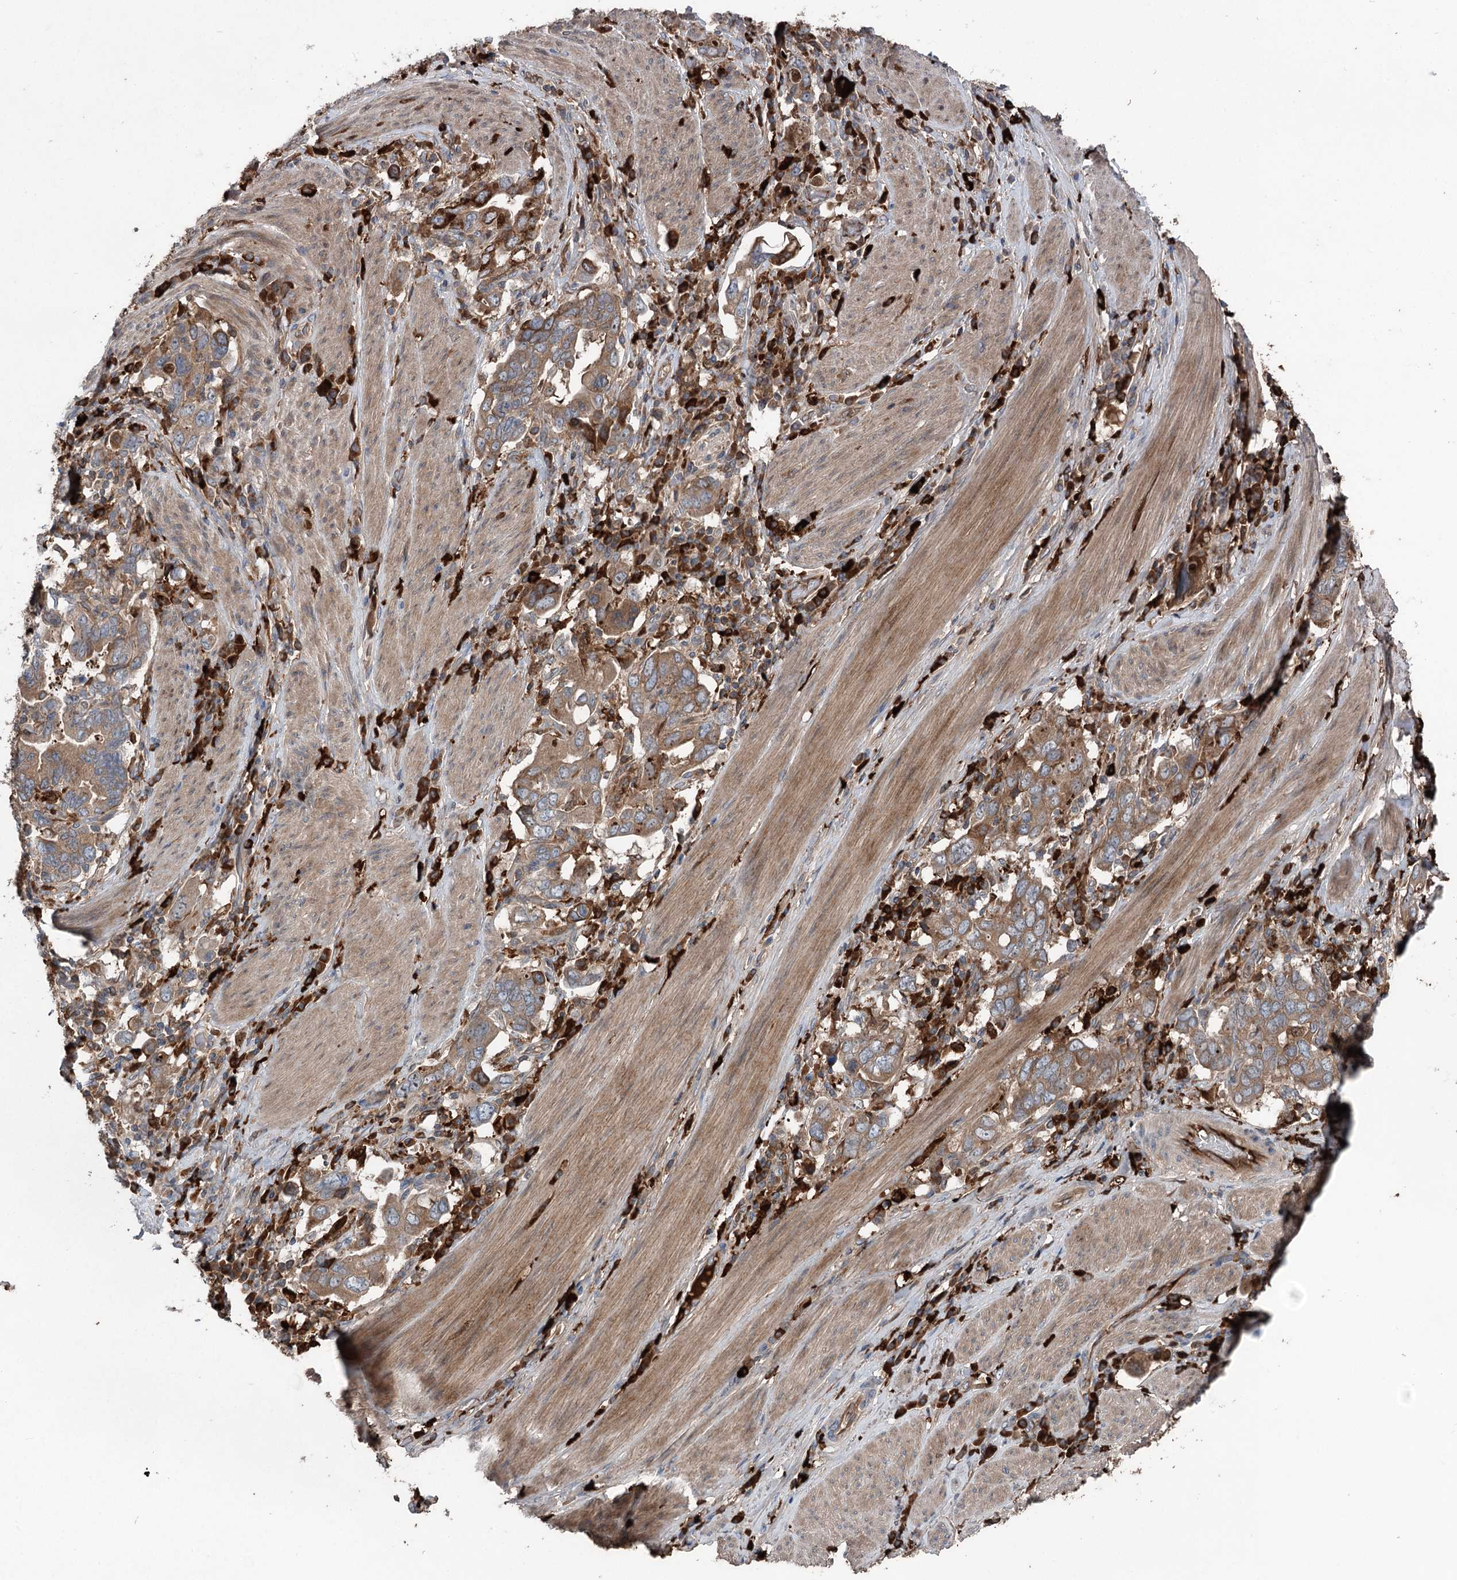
{"staining": {"intensity": "moderate", "quantity": ">75%", "location": "cytoplasmic/membranous"}, "tissue": "stomach cancer", "cell_type": "Tumor cells", "image_type": "cancer", "snomed": [{"axis": "morphology", "description": "Adenocarcinoma, NOS"}, {"axis": "topography", "description": "Stomach, upper"}], "caption": "The immunohistochemical stain highlights moderate cytoplasmic/membranous staining in tumor cells of stomach cancer (adenocarcinoma) tissue. (Stains: DAB in brown, nuclei in blue, Microscopy: brightfield microscopy at high magnification).", "gene": "PPP1R21", "patient": {"sex": "male", "age": 62}}